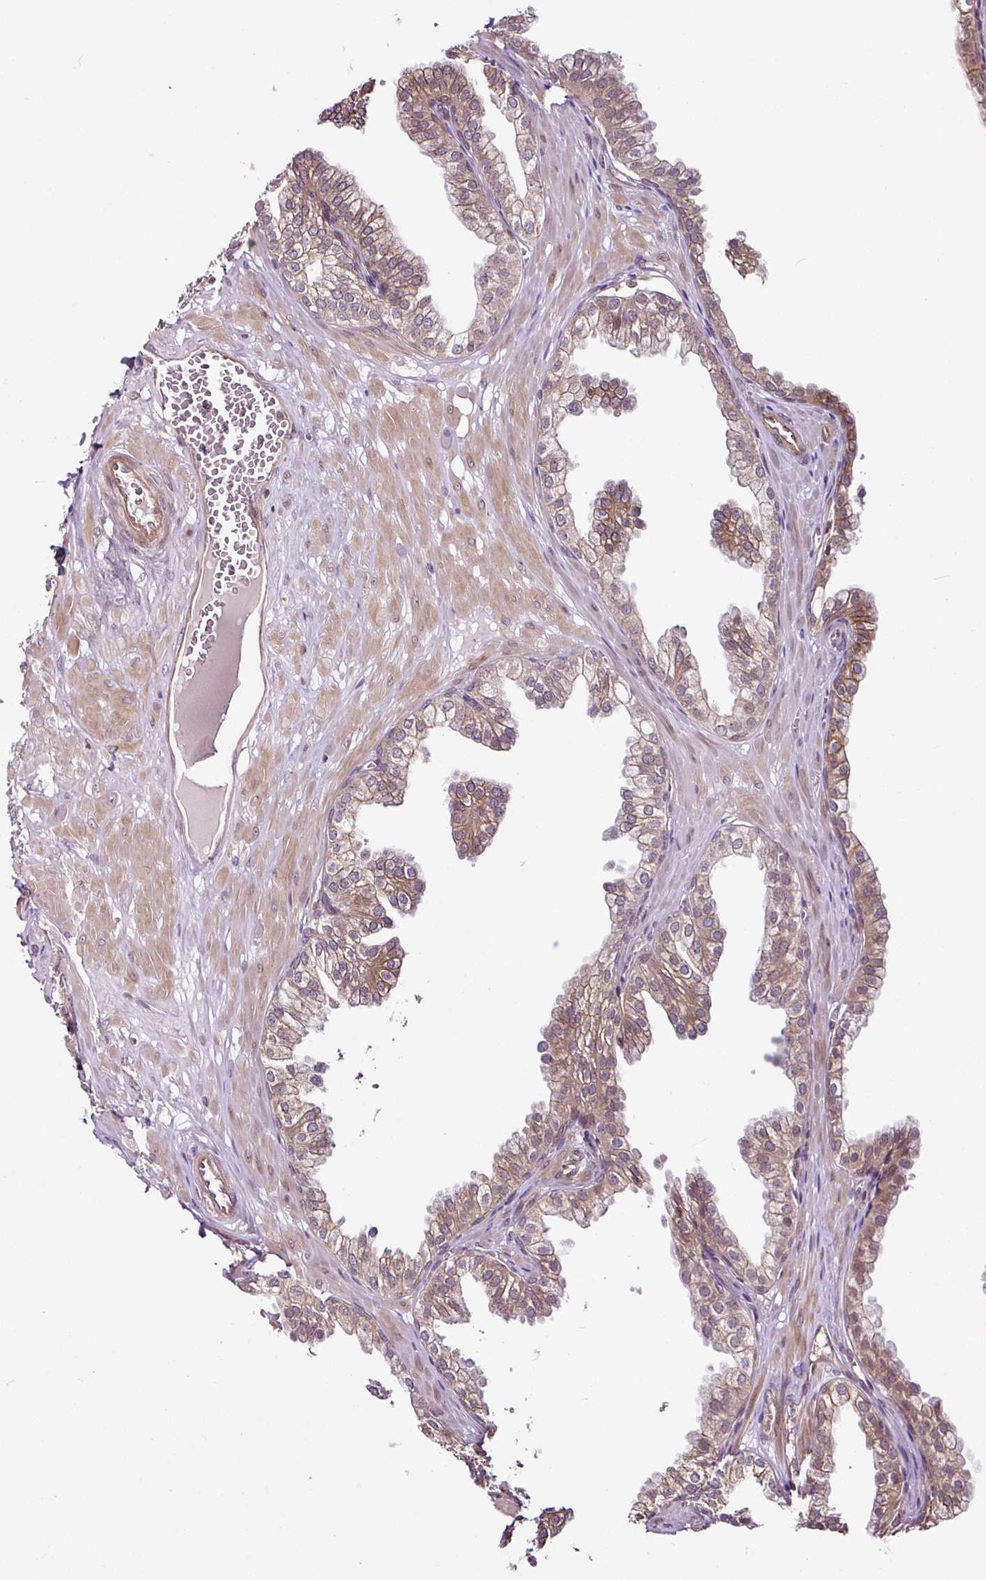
{"staining": {"intensity": "moderate", "quantity": ">75%", "location": "cytoplasmic/membranous,nuclear"}, "tissue": "prostate", "cell_type": "Glandular cells", "image_type": "normal", "snomed": [{"axis": "morphology", "description": "Normal tissue, NOS"}, {"axis": "topography", "description": "Prostate"}, {"axis": "topography", "description": "Peripheral nerve tissue"}], "caption": "A brown stain shows moderate cytoplasmic/membranous,nuclear expression of a protein in glandular cells of benign prostate.", "gene": "DCAF13", "patient": {"sex": "male", "age": 55}}